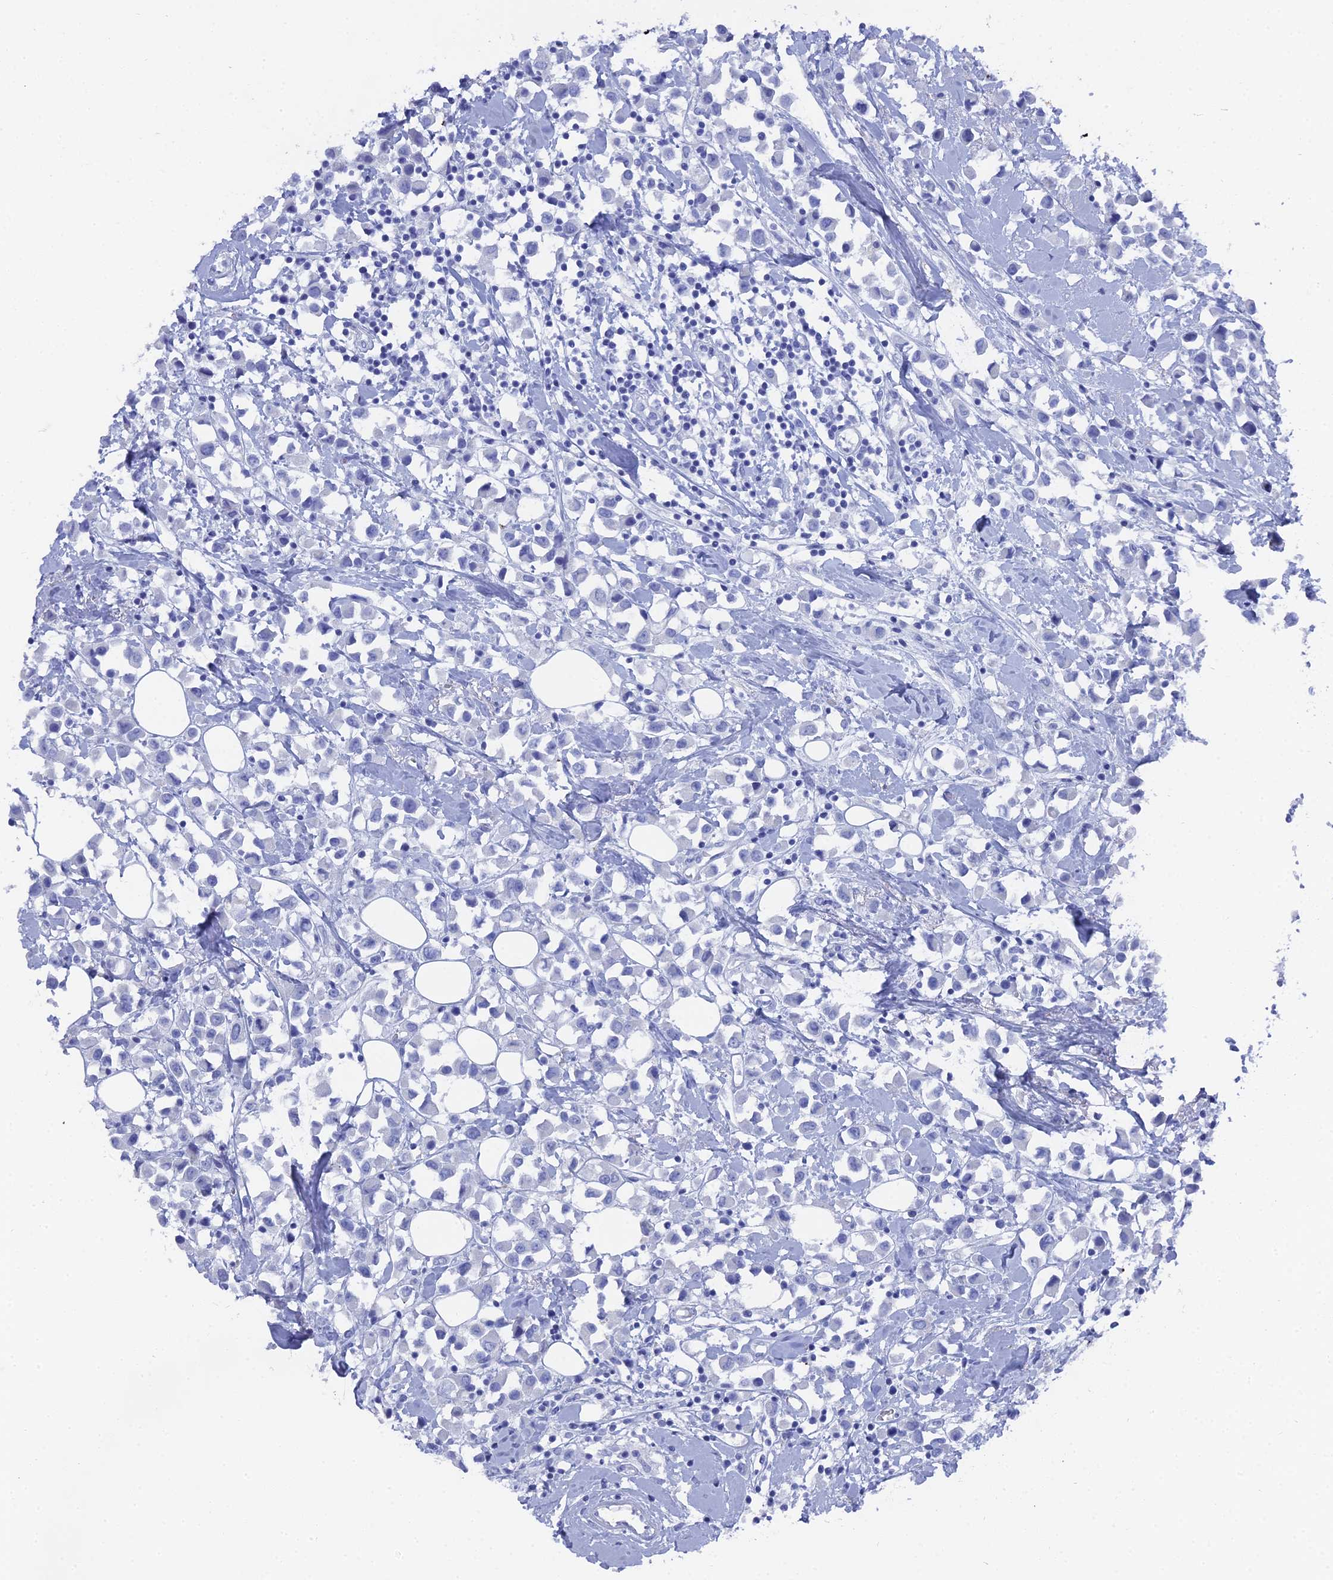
{"staining": {"intensity": "negative", "quantity": "none", "location": "none"}, "tissue": "breast cancer", "cell_type": "Tumor cells", "image_type": "cancer", "snomed": [{"axis": "morphology", "description": "Duct carcinoma"}, {"axis": "topography", "description": "Breast"}], "caption": "DAB (3,3'-diaminobenzidine) immunohistochemical staining of human breast cancer (infiltrating ductal carcinoma) shows no significant positivity in tumor cells.", "gene": "ENPP3", "patient": {"sex": "female", "age": 61}}